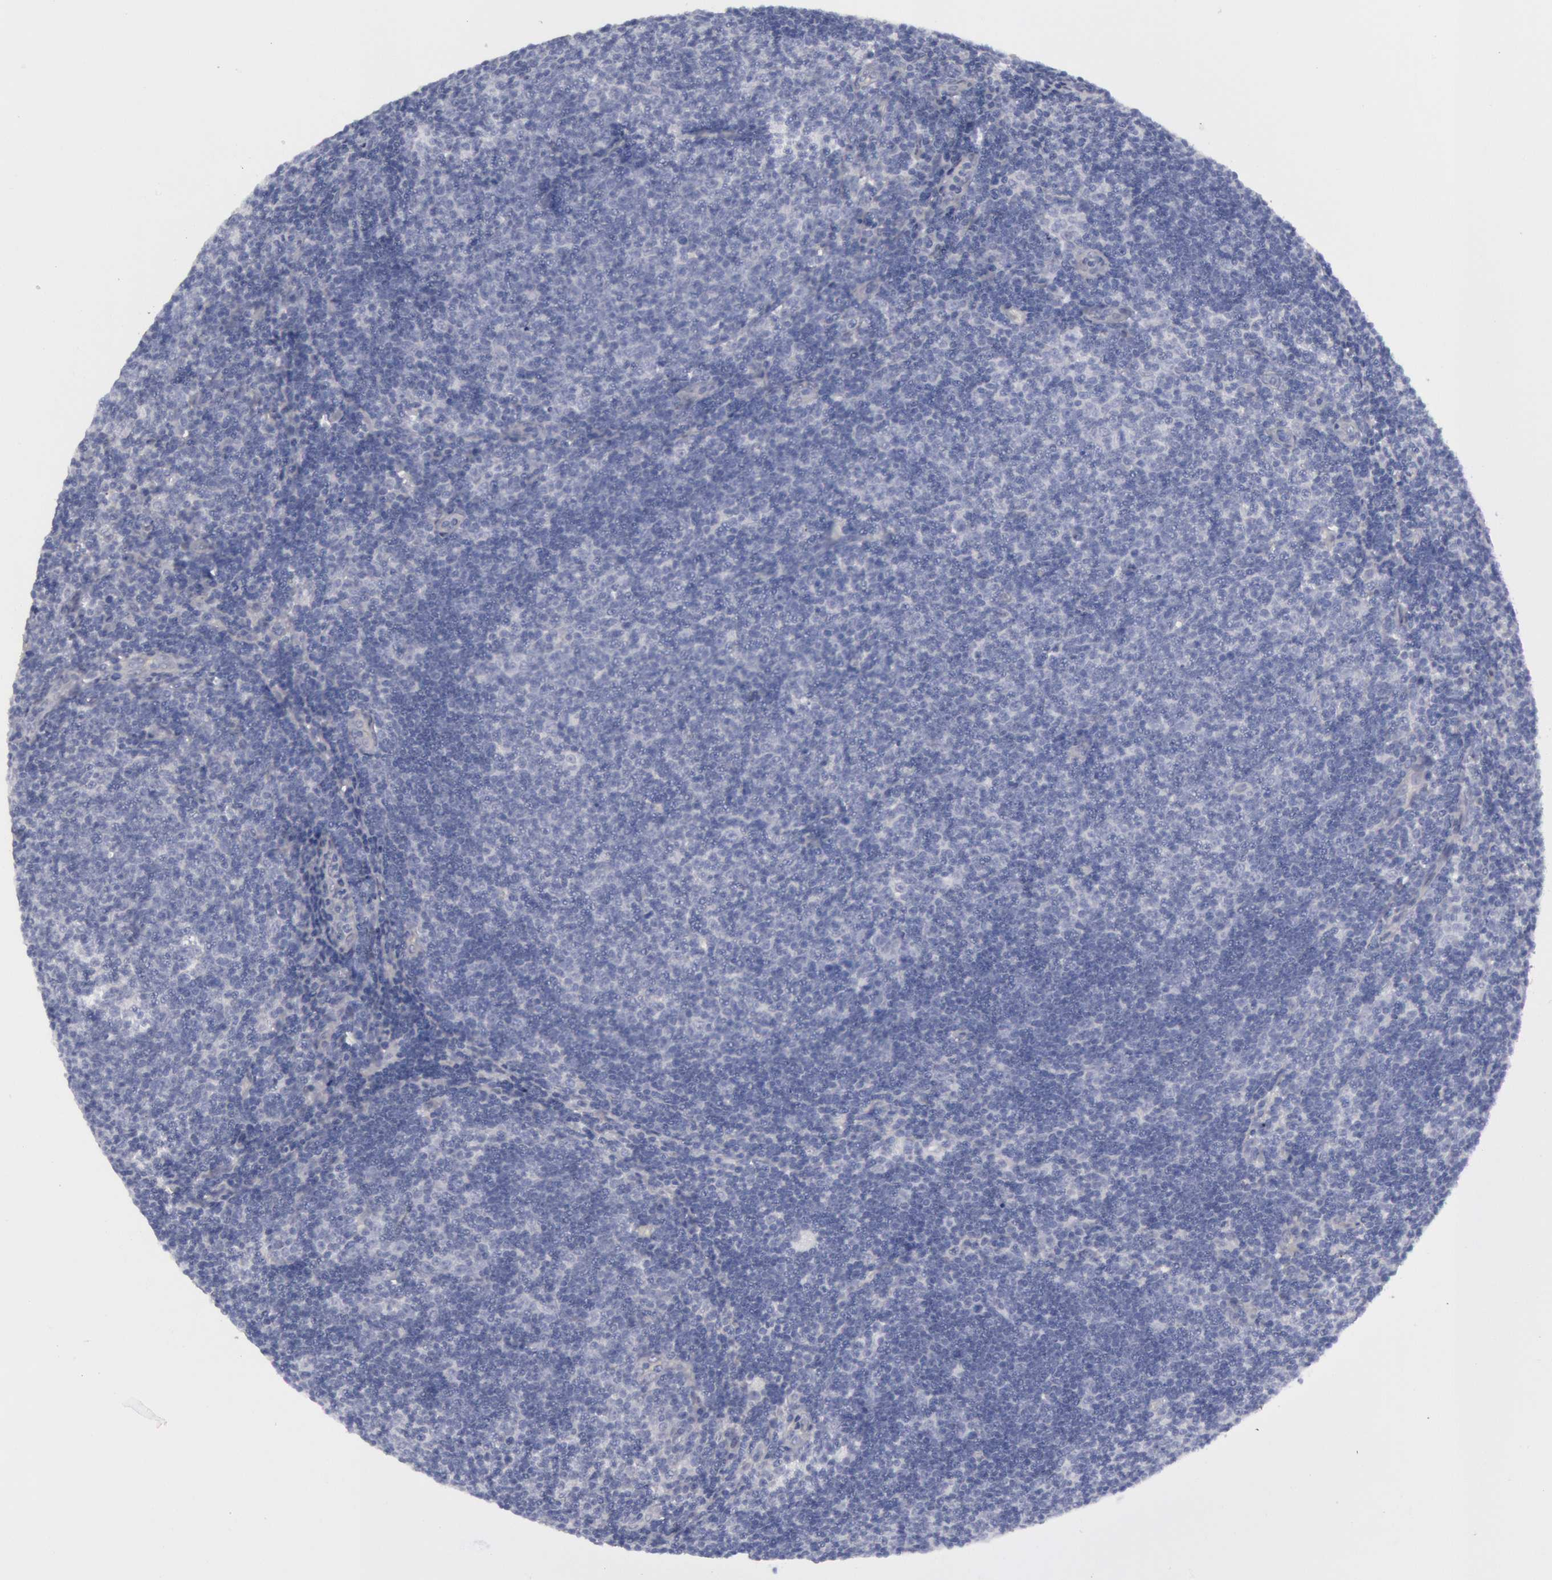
{"staining": {"intensity": "negative", "quantity": "none", "location": "none"}, "tissue": "lymphoma", "cell_type": "Tumor cells", "image_type": "cancer", "snomed": [{"axis": "morphology", "description": "Malignant lymphoma, non-Hodgkin's type, Low grade"}, {"axis": "topography", "description": "Lymph node"}], "caption": "This is an immunohistochemistry image of human malignant lymphoma, non-Hodgkin's type (low-grade). There is no expression in tumor cells.", "gene": "FHL1", "patient": {"sex": "male", "age": 49}}